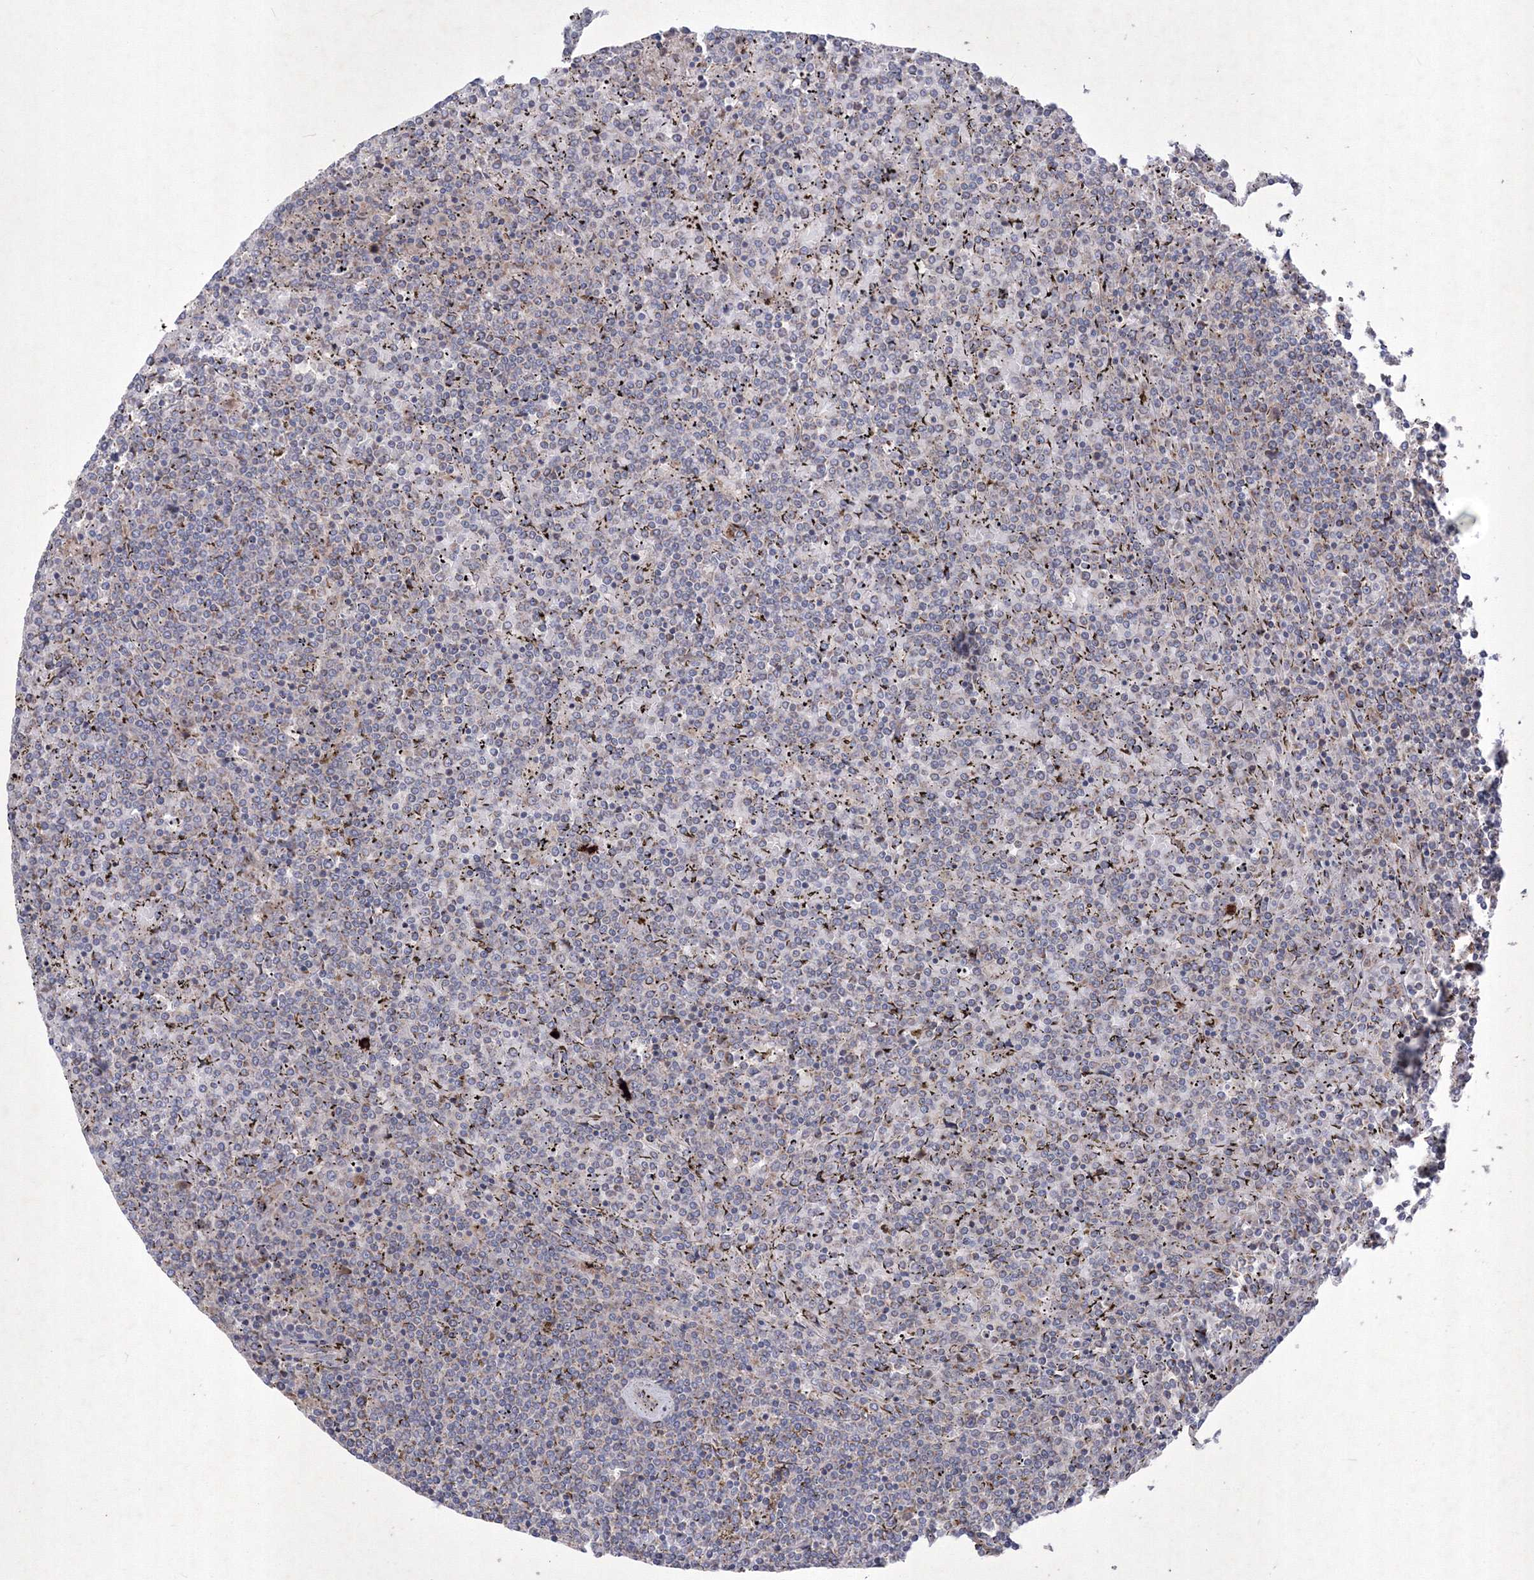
{"staining": {"intensity": "negative", "quantity": "none", "location": "none"}, "tissue": "lymphoma", "cell_type": "Tumor cells", "image_type": "cancer", "snomed": [{"axis": "morphology", "description": "Malignant lymphoma, non-Hodgkin's type, Low grade"}, {"axis": "topography", "description": "Spleen"}], "caption": "A micrograph of human lymphoma is negative for staining in tumor cells.", "gene": "MTRF1L", "patient": {"sex": "female", "age": 19}}